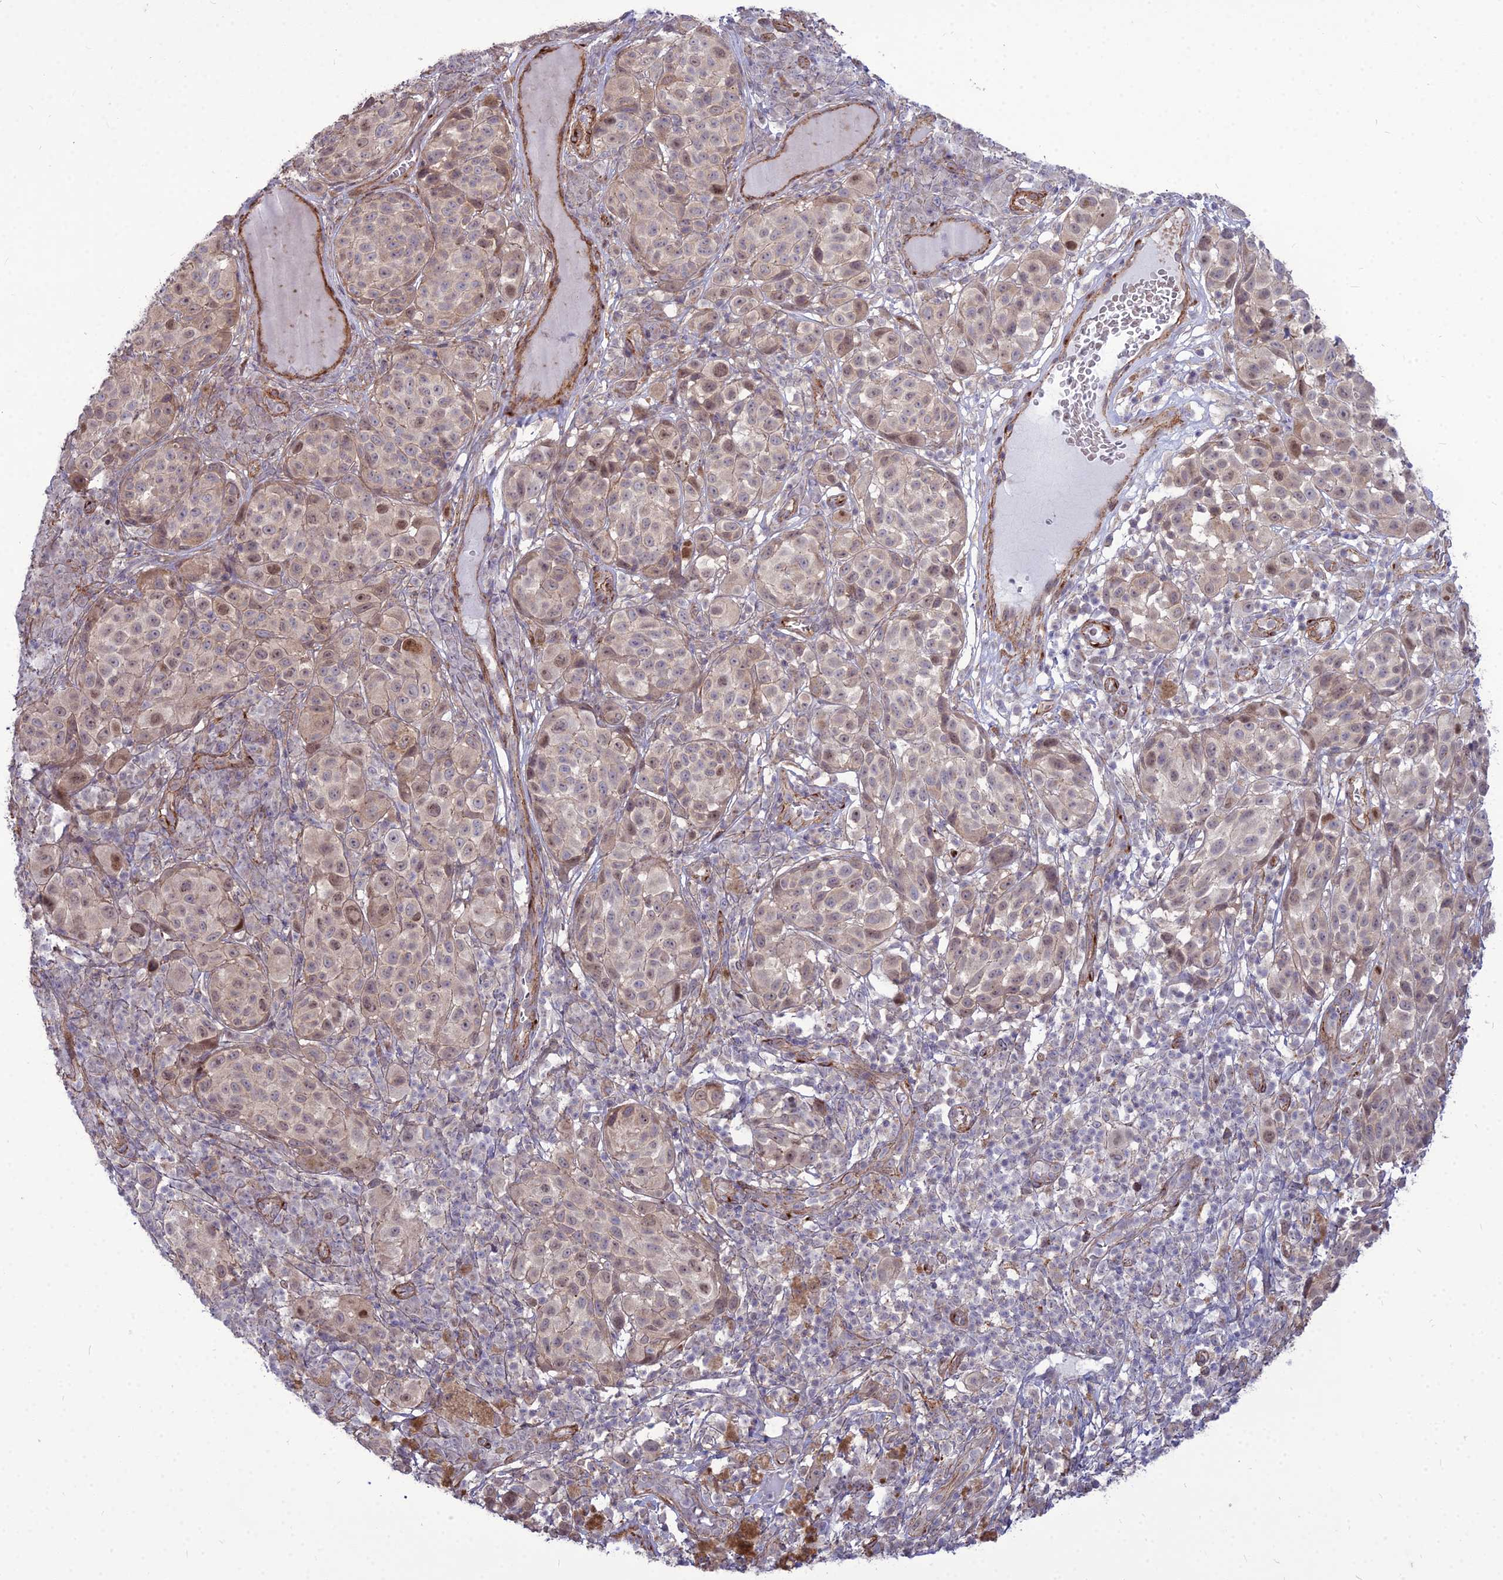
{"staining": {"intensity": "moderate", "quantity": "<25%", "location": "nuclear"}, "tissue": "melanoma", "cell_type": "Tumor cells", "image_type": "cancer", "snomed": [{"axis": "morphology", "description": "Malignant melanoma, NOS"}, {"axis": "topography", "description": "Skin"}], "caption": "Immunohistochemistry (IHC) (DAB (3,3'-diaminobenzidine)) staining of malignant melanoma reveals moderate nuclear protein staining in about <25% of tumor cells.", "gene": "TSPYL2", "patient": {"sex": "male", "age": 38}}